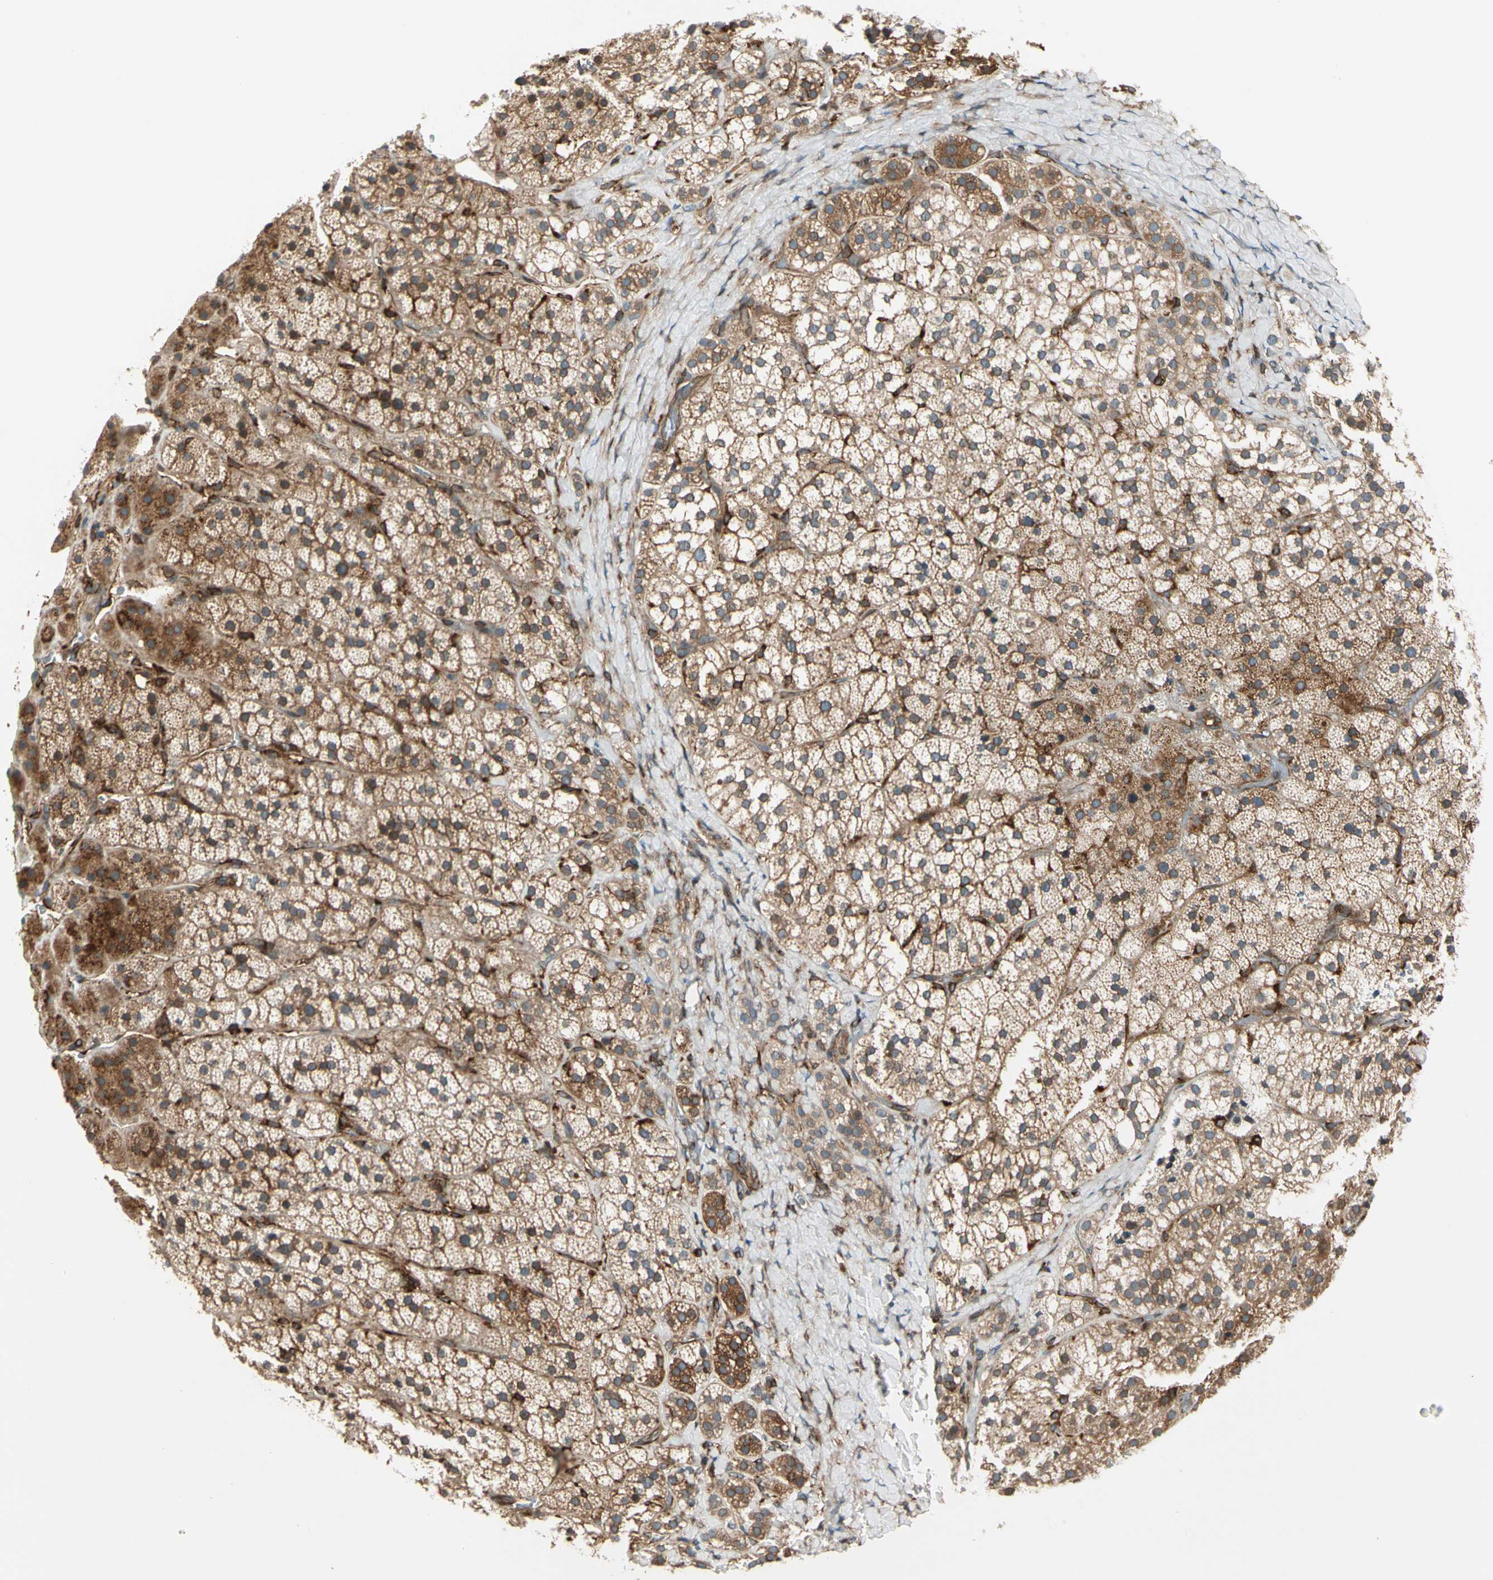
{"staining": {"intensity": "moderate", "quantity": "25%-75%", "location": "cytoplasmic/membranous"}, "tissue": "adrenal gland", "cell_type": "Glandular cells", "image_type": "normal", "snomed": [{"axis": "morphology", "description": "Normal tissue, NOS"}, {"axis": "topography", "description": "Adrenal gland"}], "caption": "IHC photomicrograph of unremarkable adrenal gland: human adrenal gland stained using immunohistochemistry shows medium levels of moderate protein expression localized specifically in the cytoplasmic/membranous of glandular cells, appearing as a cytoplasmic/membranous brown color.", "gene": "TRIO", "patient": {"sex": "female", "age": 44}}